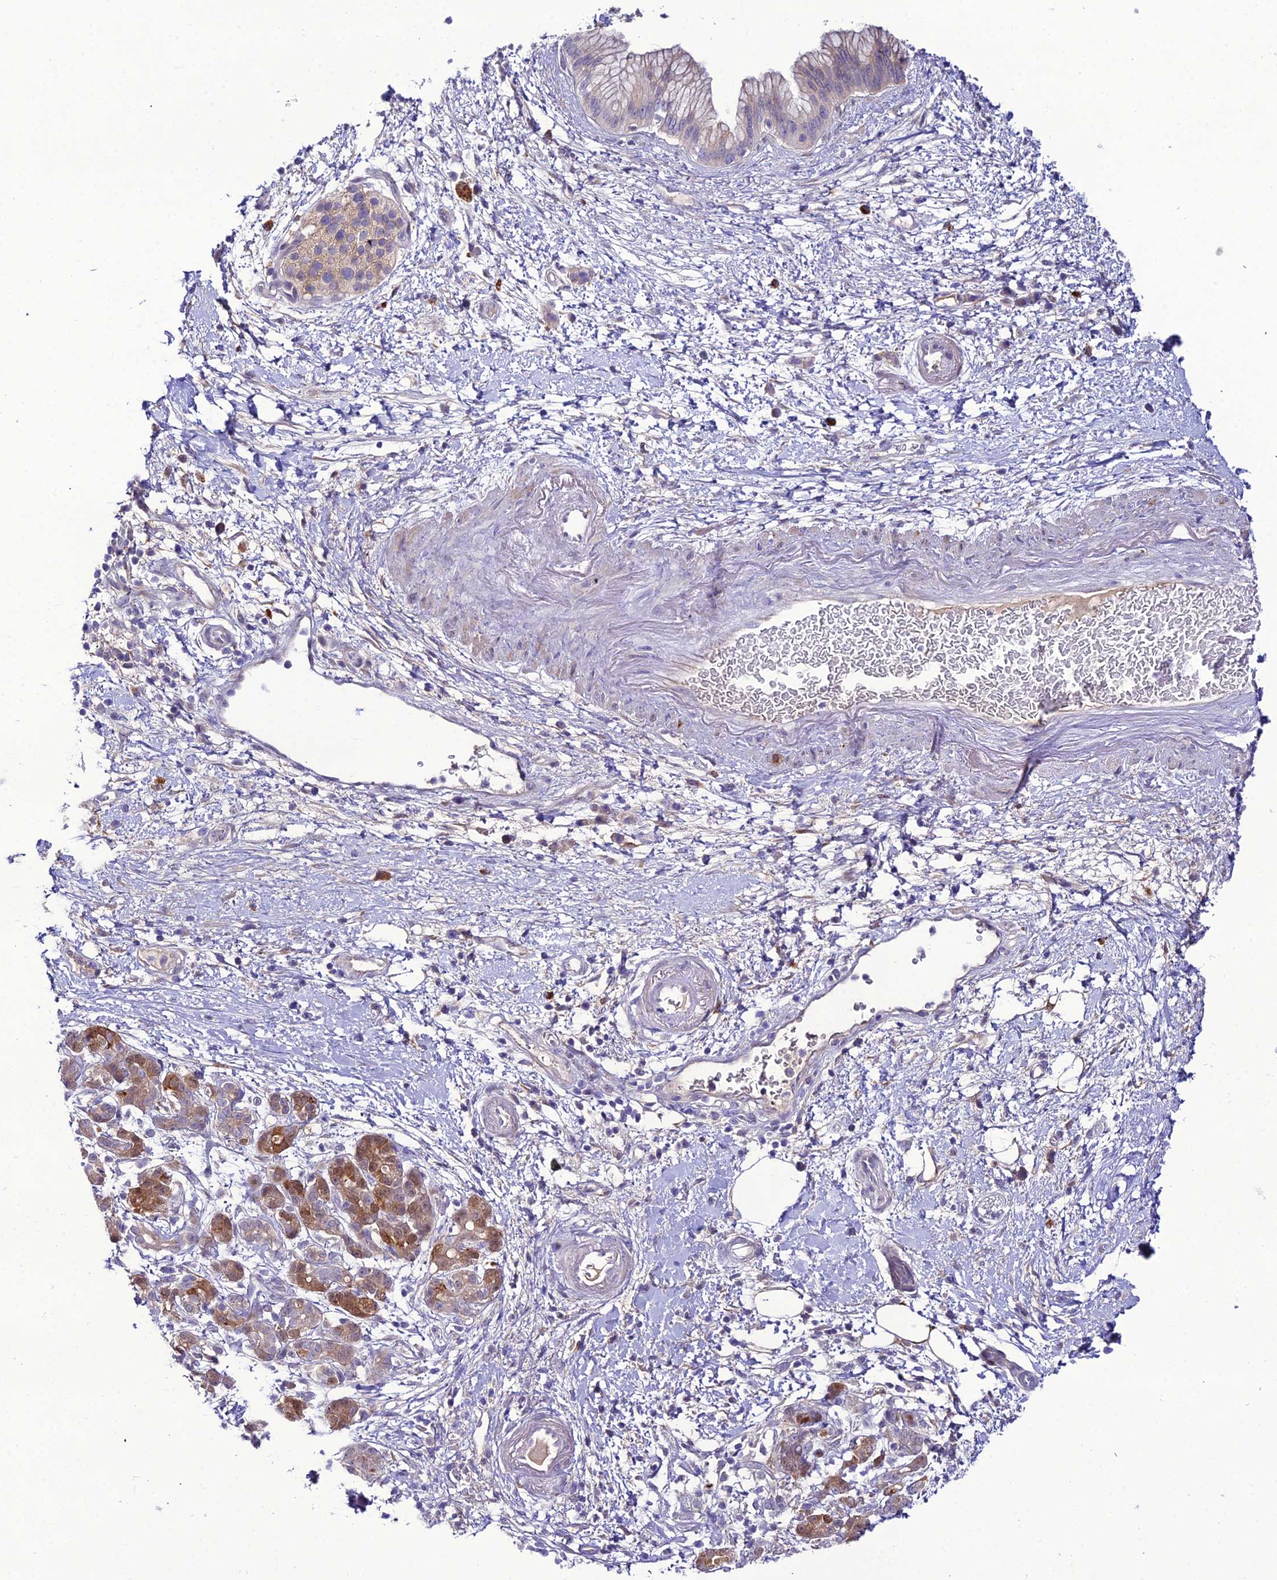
{"staining": {"intensity": "negative", "quantity": "none", "location": "none"}, "tissue": "pancreatic cancer", "cell_type": "Tumor cells", "image_type": "cancer", "snomed": [{"axis": "morphology", "description": "Adenocarcinoma, NOS"}, {"axis": "topography", "description": "Pancreas"}], "caption": "Immunohistochemistry of adenocarcinoma (pancreatic) reveals no expression in tumor cells.", "gene": "MB21D2", "patient": {"sex": "female", "age": 73}}